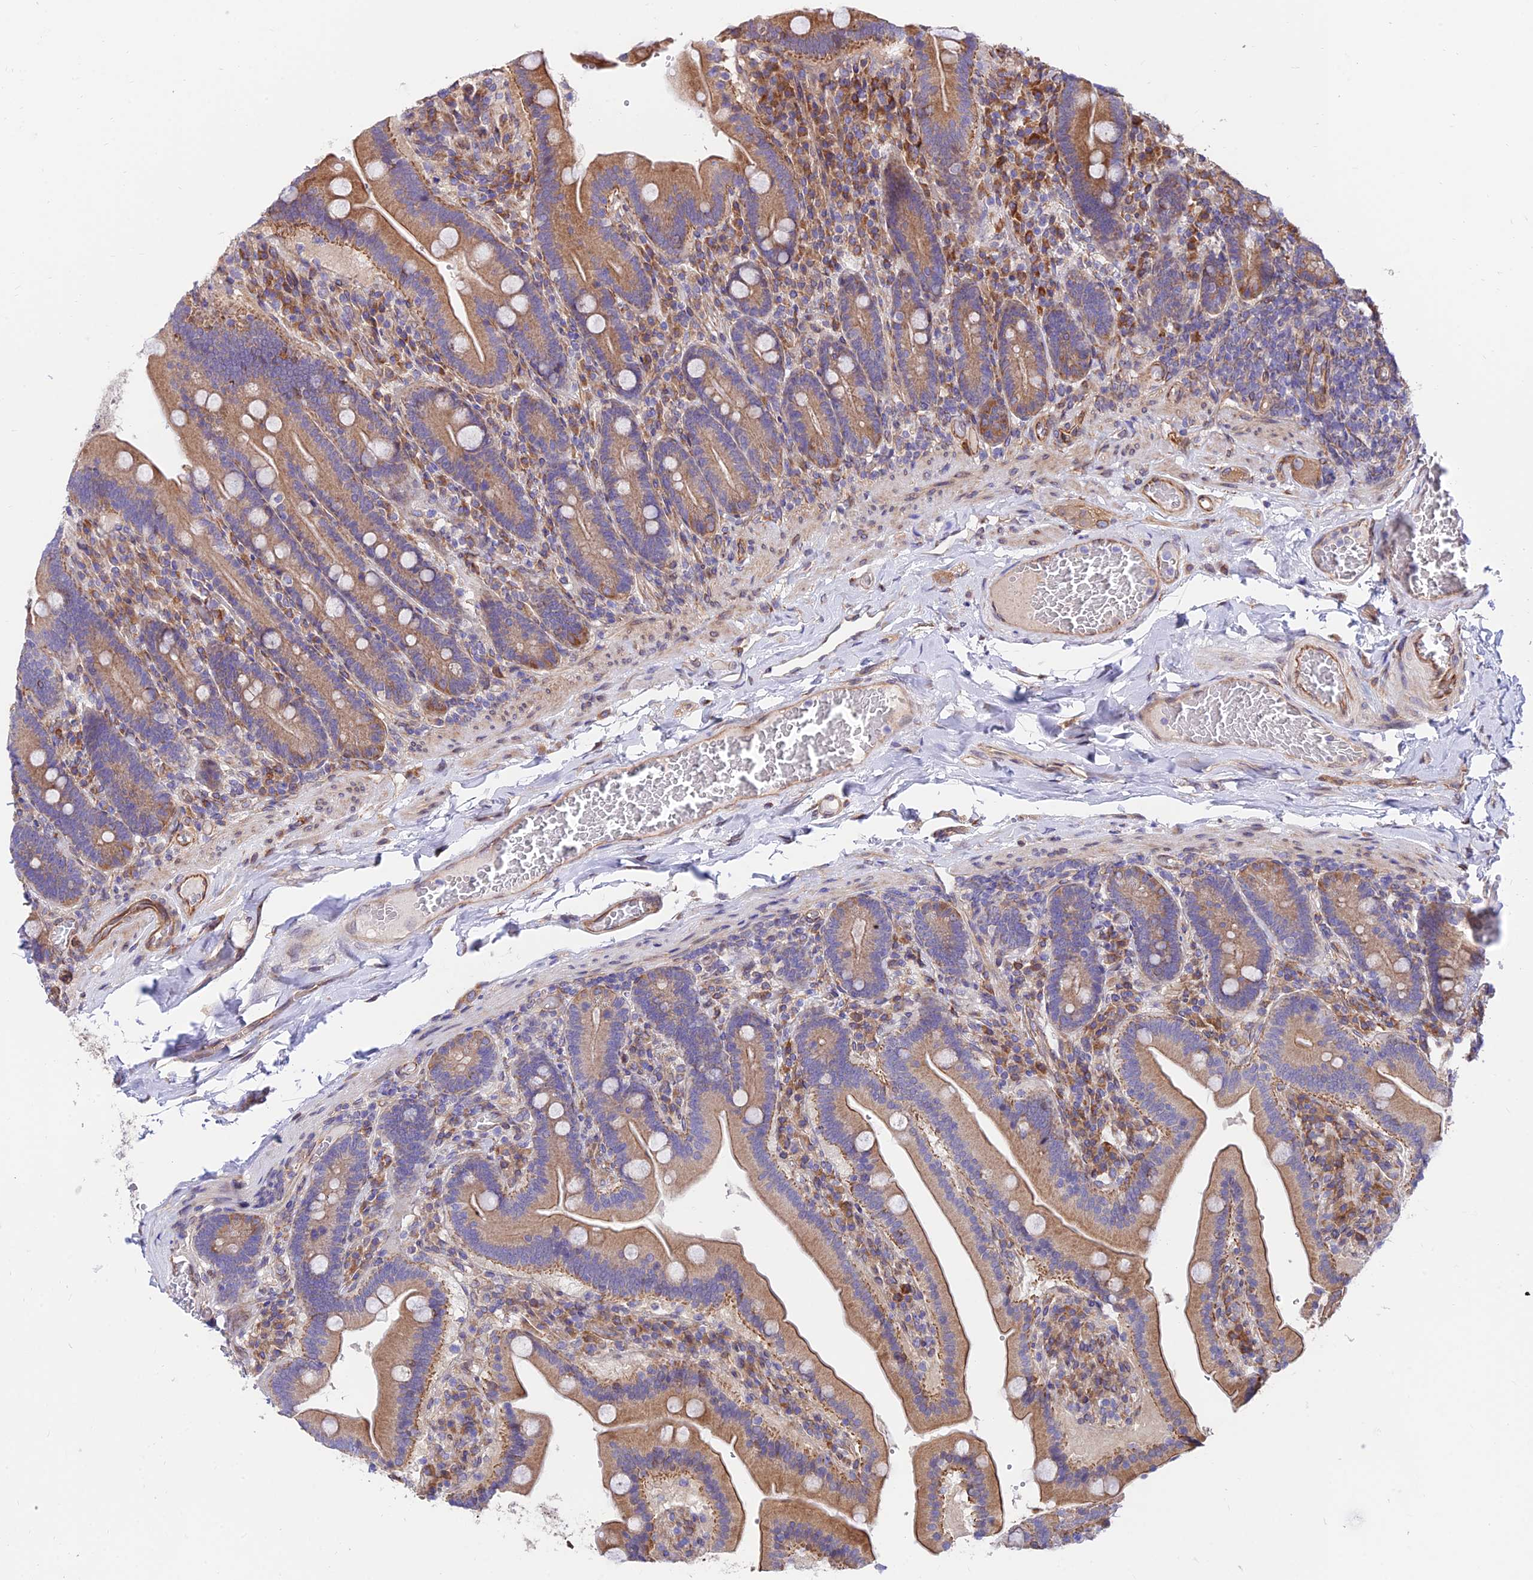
{"staining": {"intensity": "moderate", "quantity": "25%-75%", "location": "cytoplasmic/membranous"}, "tissue": "duodenum", "cell_type": "Glandular cells", "image_type": "normal", "snomed": [{"axis": "morphology", "description": "Normal tissue, NOS"}, {"axis": "topography", "description": "Duodenum"}], "caption": "Glandular cells demonstrate medium levels of moderate cytoplasmic/membranous expression in about 25%-75% of cells in normal human duodenum. The staining was performed using DAB (3,3'-diaminobenzidine) to visualize the protein expression in brown, while the nuclei were stained in blue with hematoxylin (Magnification: 20x).", "gene": "EXOC3L4", "patient": {"sex": "female", "age": 62}}